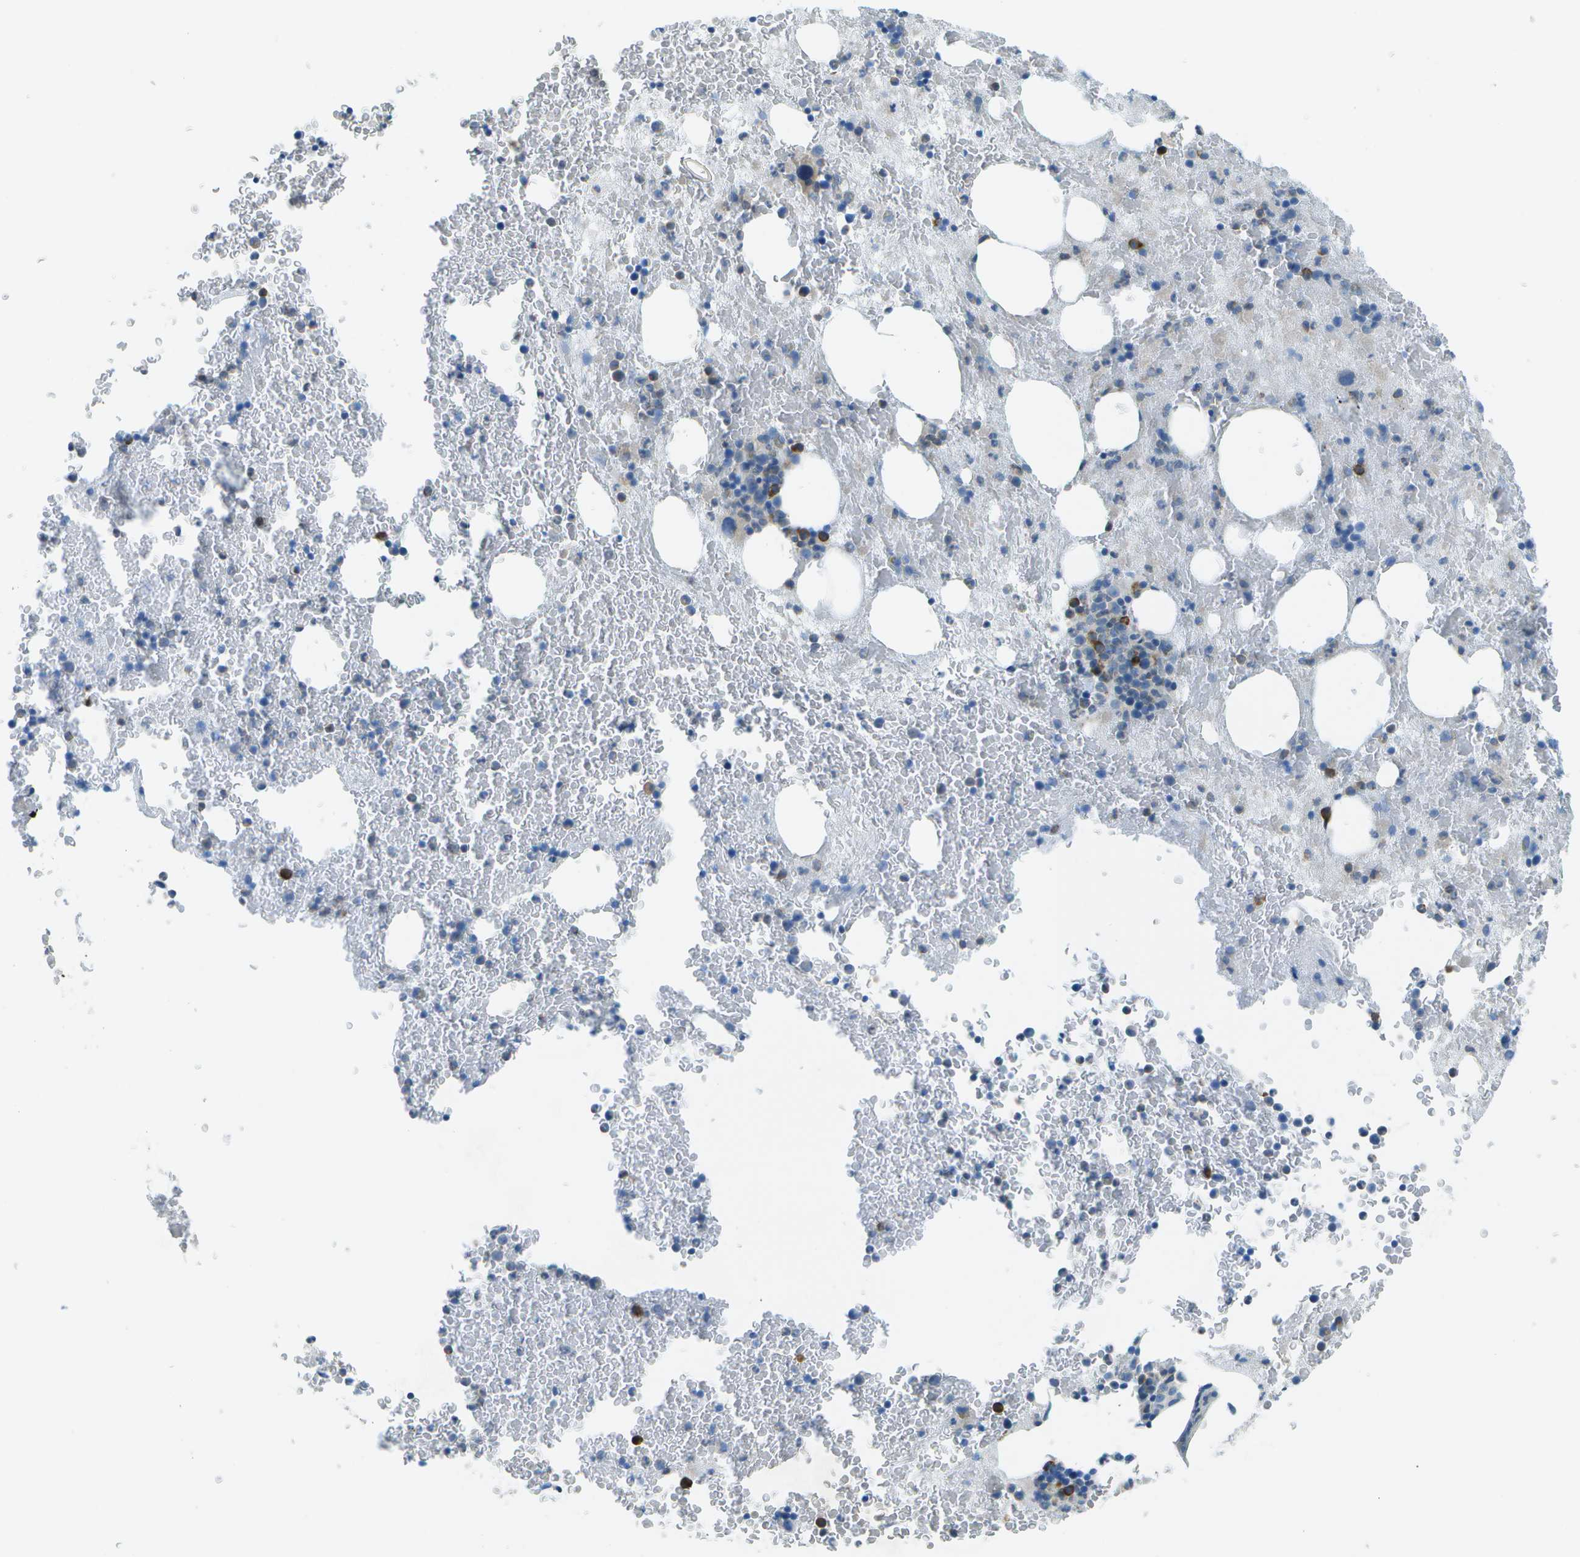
{"staining": {"intensity": "negative", "quantity": "none", "location": "none"}, "tissue": "bone marrow", "cell_type": "Hematopoietic cells", "image_type": "normal", "snomed": [{"axis": "morphology", "description": "Normal tissue, NOS"}, {"axis": "morphology", "description": "Inflammation, NOS"}, {"axis": "topography", "description": "Bone marrow"}], "caption": "A high-resolution histopathology image shows immunohistochemistry staining of normal bone marrow, which exhibits no significant expression in hematopoietic cells.", "gene": "KCTD3", "patient": {"sex": "male", "age": 63}}